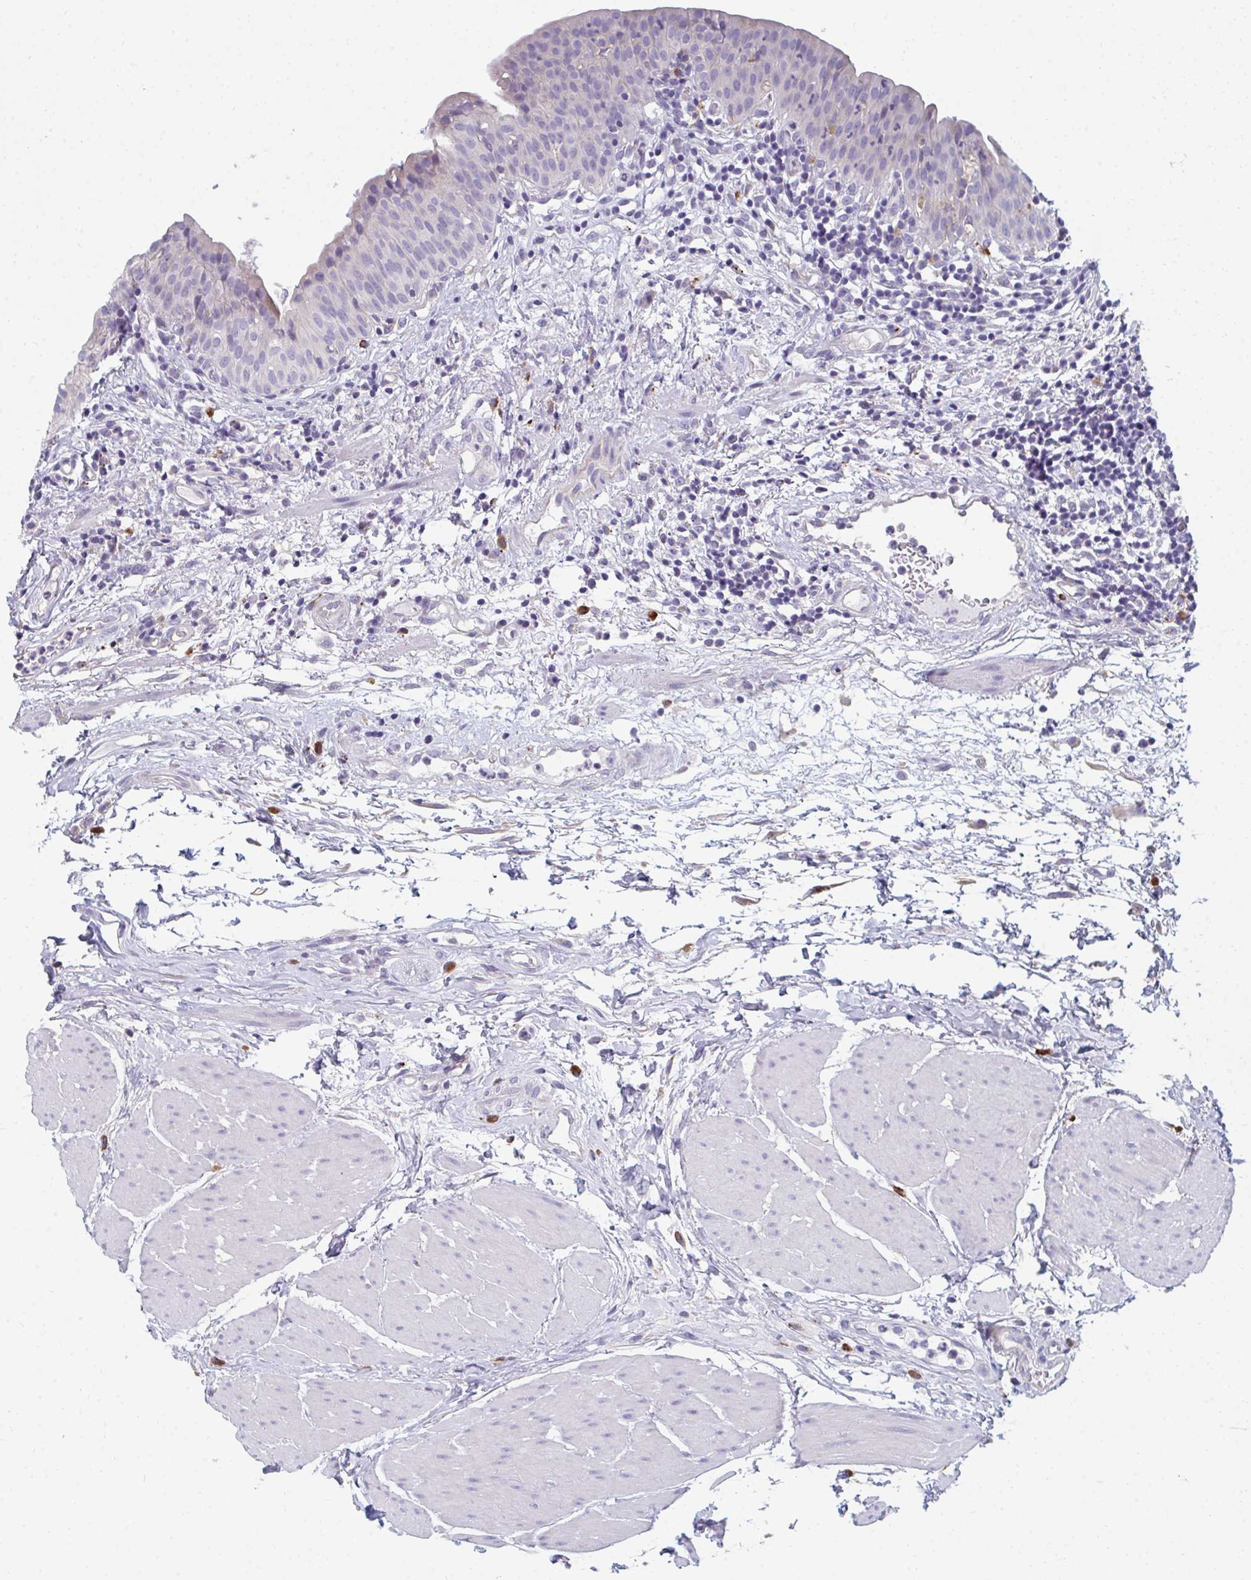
{"staining": {"intensity": "negative", "quantity": "none", "location": "none"}, "tissue": "urinary bladder", "cell_type": "Urothelial cells", "image_type": "normal", "snomed": [{"axis": "morphology", "description": "Normal tissue, NOS"}, {"axis": "morphology", "description": "Inflammation, NOS"}, {"axis": "topography", "description": "Urinary bladder"}], "caption": "Immunohistochemistry micrograph of unremarkable urinary bladder stained for a protein (brown), which demonstrates no staining in urothelial cells. (DAB IHC with hematoxylin counter stain).", "gene": "EIF1AD", "patient": {"sex": "male", "age": 57}}